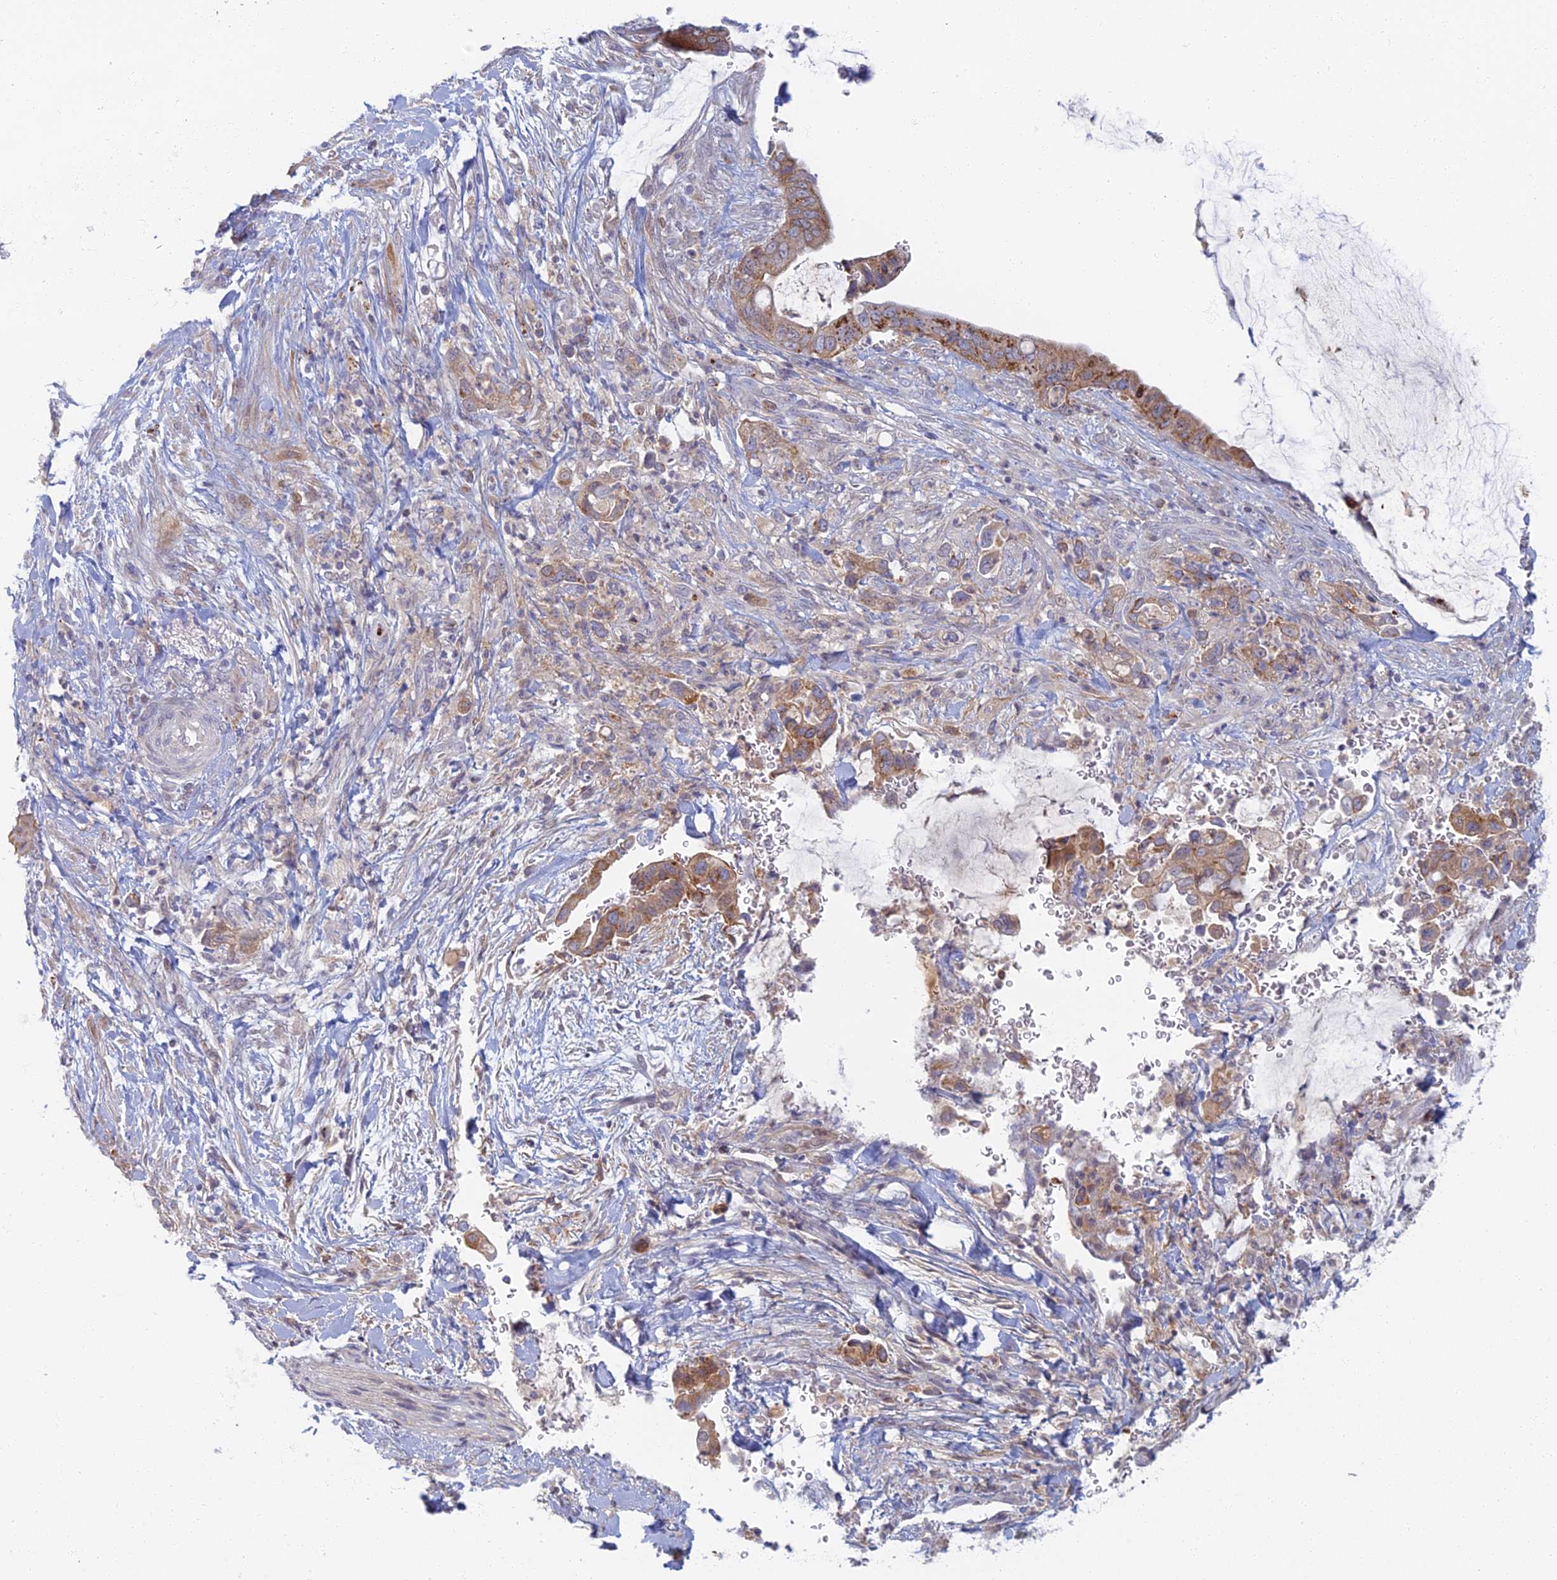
{"staining": {"intensity": "moderate", "quantity": ">75%", "location": "cytoplasmic/membranous"}, "tissue": "pancreatic cancer", "cell_type": "Tumor cells", "image_type": "cancer", "snomed": [{"axis": "morphology", "description": "Adenocarcinoma, NOS"}, {"axis": "topography", "description": "Pancreas"}], "caption": "A high-resolution micrograph shows IHC staining of adenocarcinoma (pancreatic), which reveals moderate cytoplasmic/membranous expression in about >75% of tumor cells.", "gene": "CHMP4B", "patient": {"sex": "male", "age": 75}}